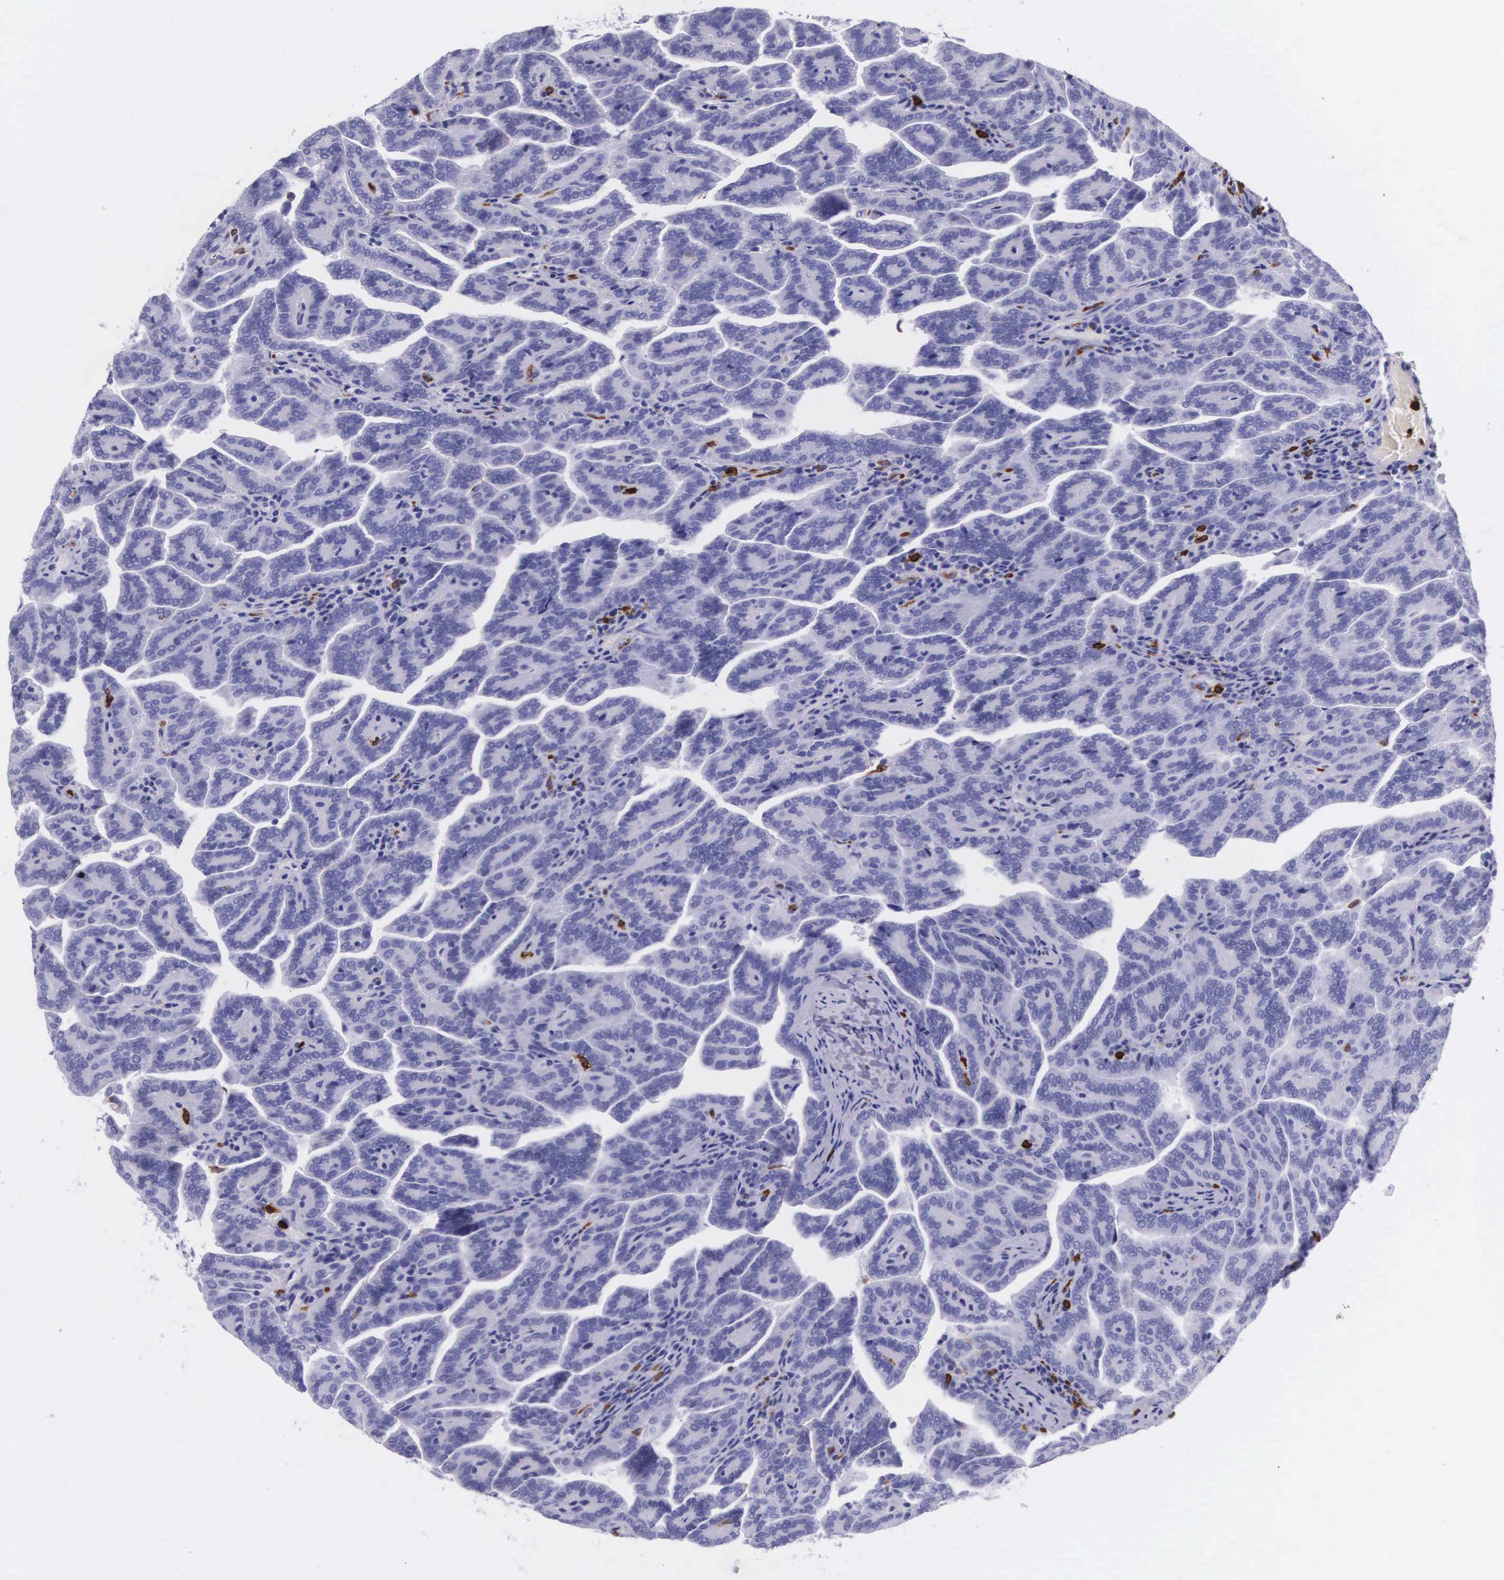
{"staining": {"intensity": "negative", "quantity": "none", "location": "none"}, "tissue": "renal cancer", "cell_type": "Tumor cells", "image_type": "cancer", "snomed": [{"axis": "morphology", "description": "Adenocarcinoma, NOS"}, {"axis": "topography", "description": "Kidney"}], "caption": "There is no significant expression in tumor cells of renal cancer (adenocarcinoma).", "gene": "FCN1", "patient": {"sex": "male", "age": 61}}